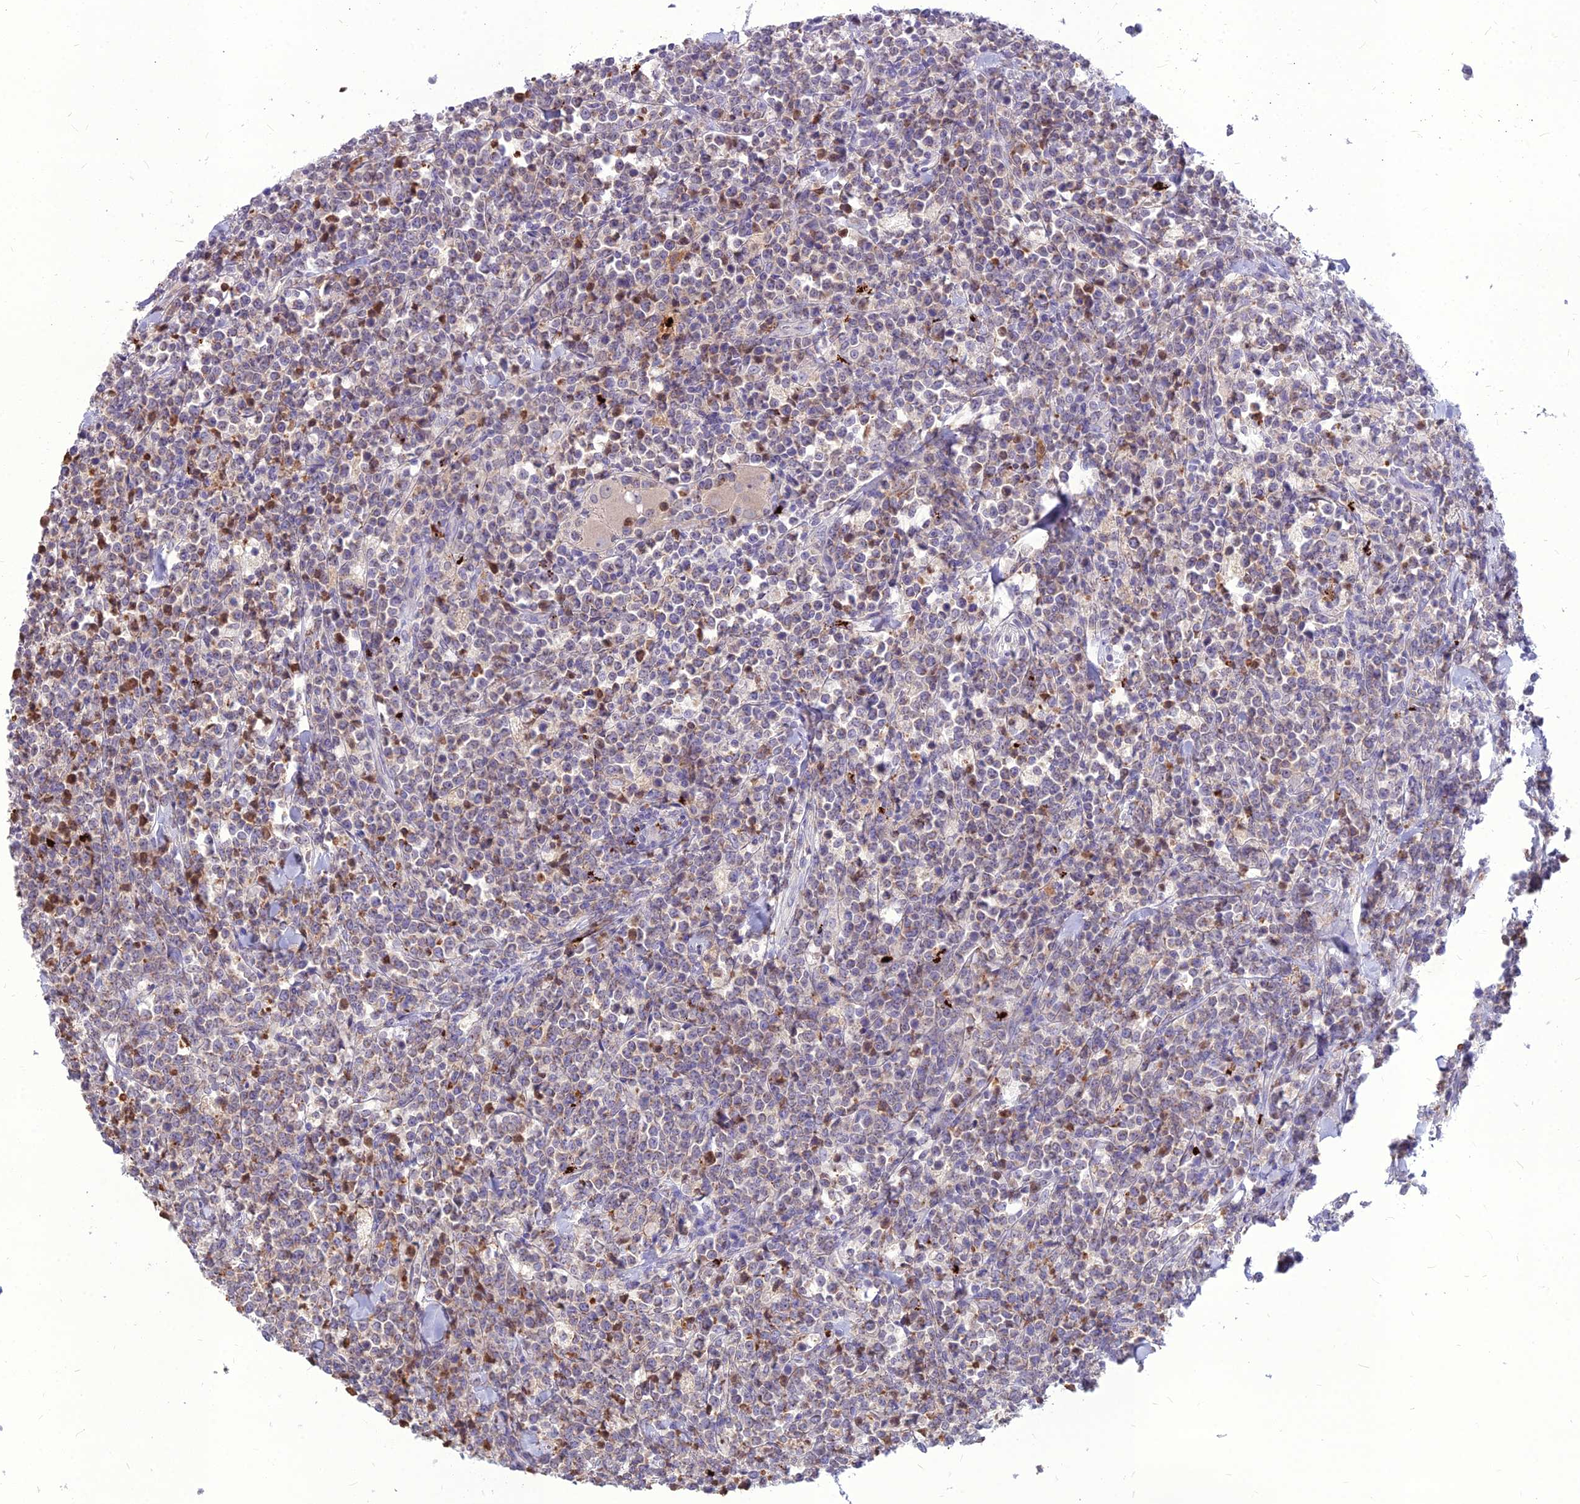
{"staining": {"intensity": "weak", "quantity": "25%-75%", "location": "cytoplasmic/membranous"}, "tissue": "lymphoma", "cell_type": "Tumor cells", "image_type": "cancer", "snomed": [{"axis": "morphology", "description": "Malignant lymphoma, non-Hodgkin's type, High grade"}, {"axis": "topography", "description": "Small intestine"}], "caption": "The image demonstrates staining of lymphoma, revealing weak cytoplasmic/membranous protein expression (brown color) within tumor cells. (DAB = brown stain, brightfield microscopy at high magnification).", "gene": "PCED1B", "patient": {"sex": "male", "age": 8}}